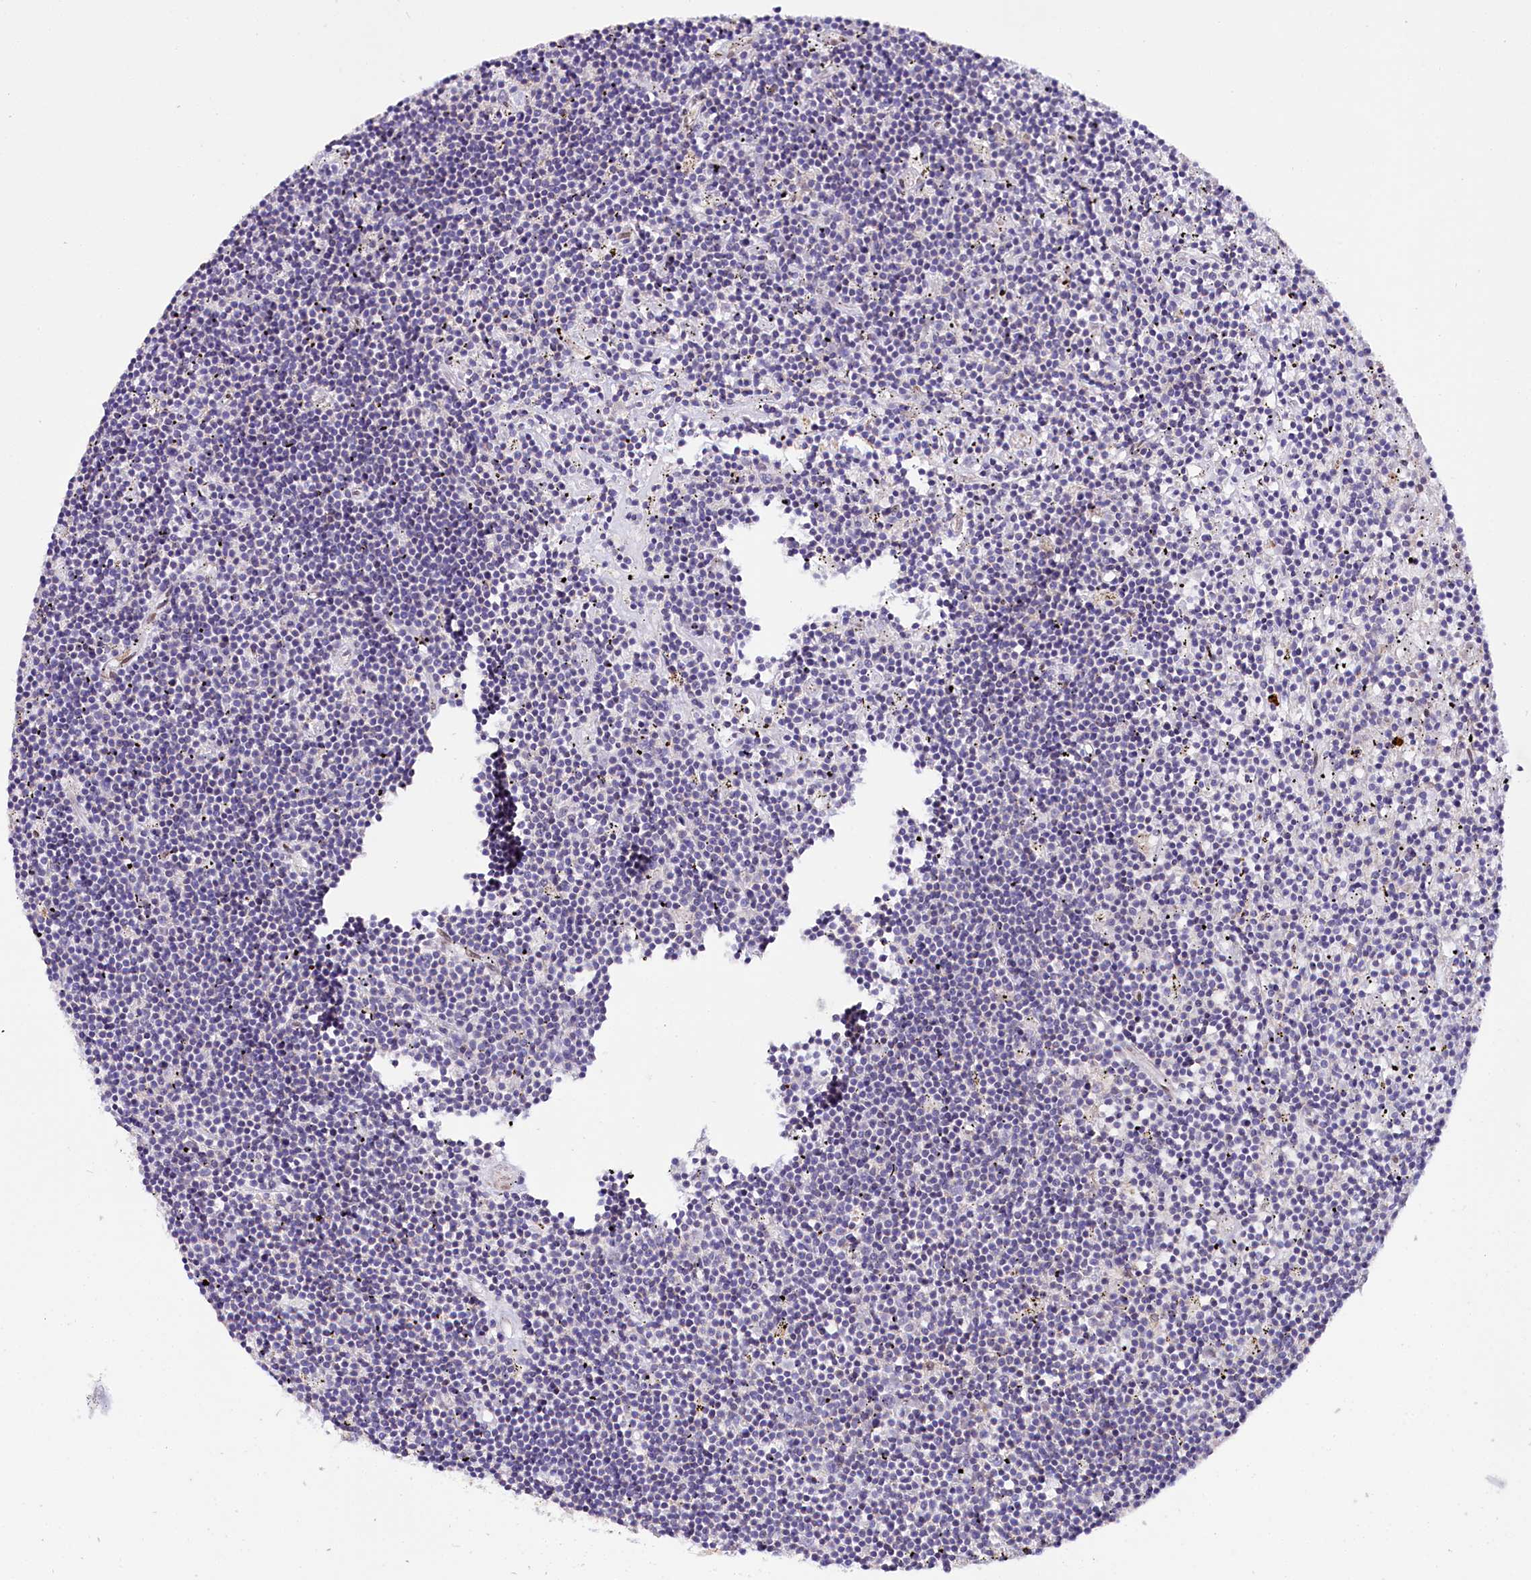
{"staining": {"intensity": "negative", "quantity": "none", "location": "none"}, "tissue": "lymphoma", "cell_type": "Tumor cells", "image_type": "cancer", "snomed": [{"axis": "morphology", "description": "Malignant lymphoma, non-Hodgkin's type, Low grade"}, {"axis": "topography", "description": "Spleen"}], "caption": "An image of human low-grade malignant lymphoma, non-Hodgkin's type is negative for staining in tumor cells.", "gene": "ZNF226", "patient": {"sex": "male", "age": 76}}